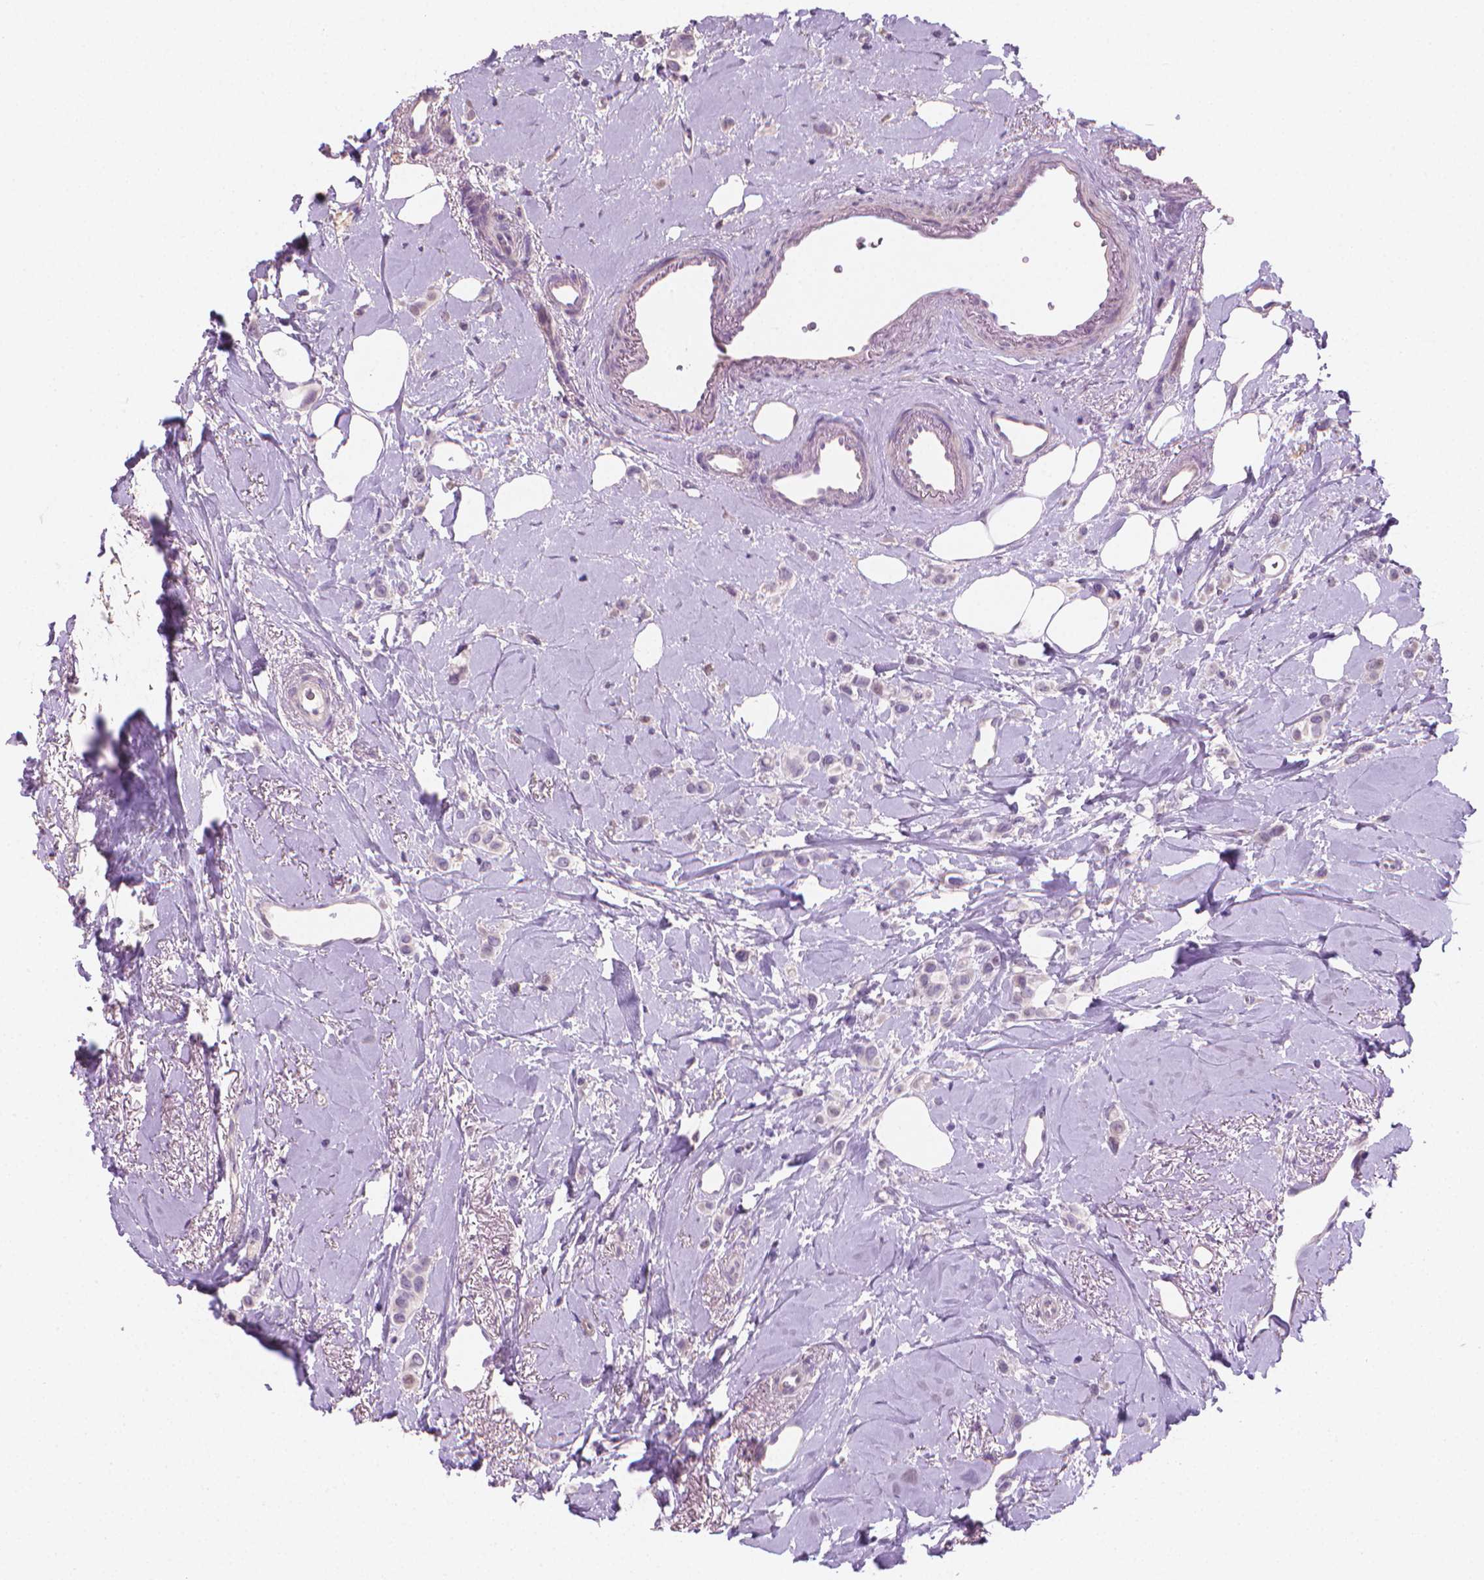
{"staining": {"intensity": "negative", "quantity": "none", "location": "none"}, "tissue": "breast cancer", "cell_type": "Tumor cells", "image_type": "cancer", "snomed": [{"axis": "morphology", "description": "Lobular carcinoma"}, {"axis": "topography", "description": "Breast"}], "caption": "An image of breast lobular carcinoma stained for a protein exhibits no brown staining in tumor cells. Nuclei are stained in blue.", "gene": "CLXN", "patient": {"sex": "female", "age": 66}}